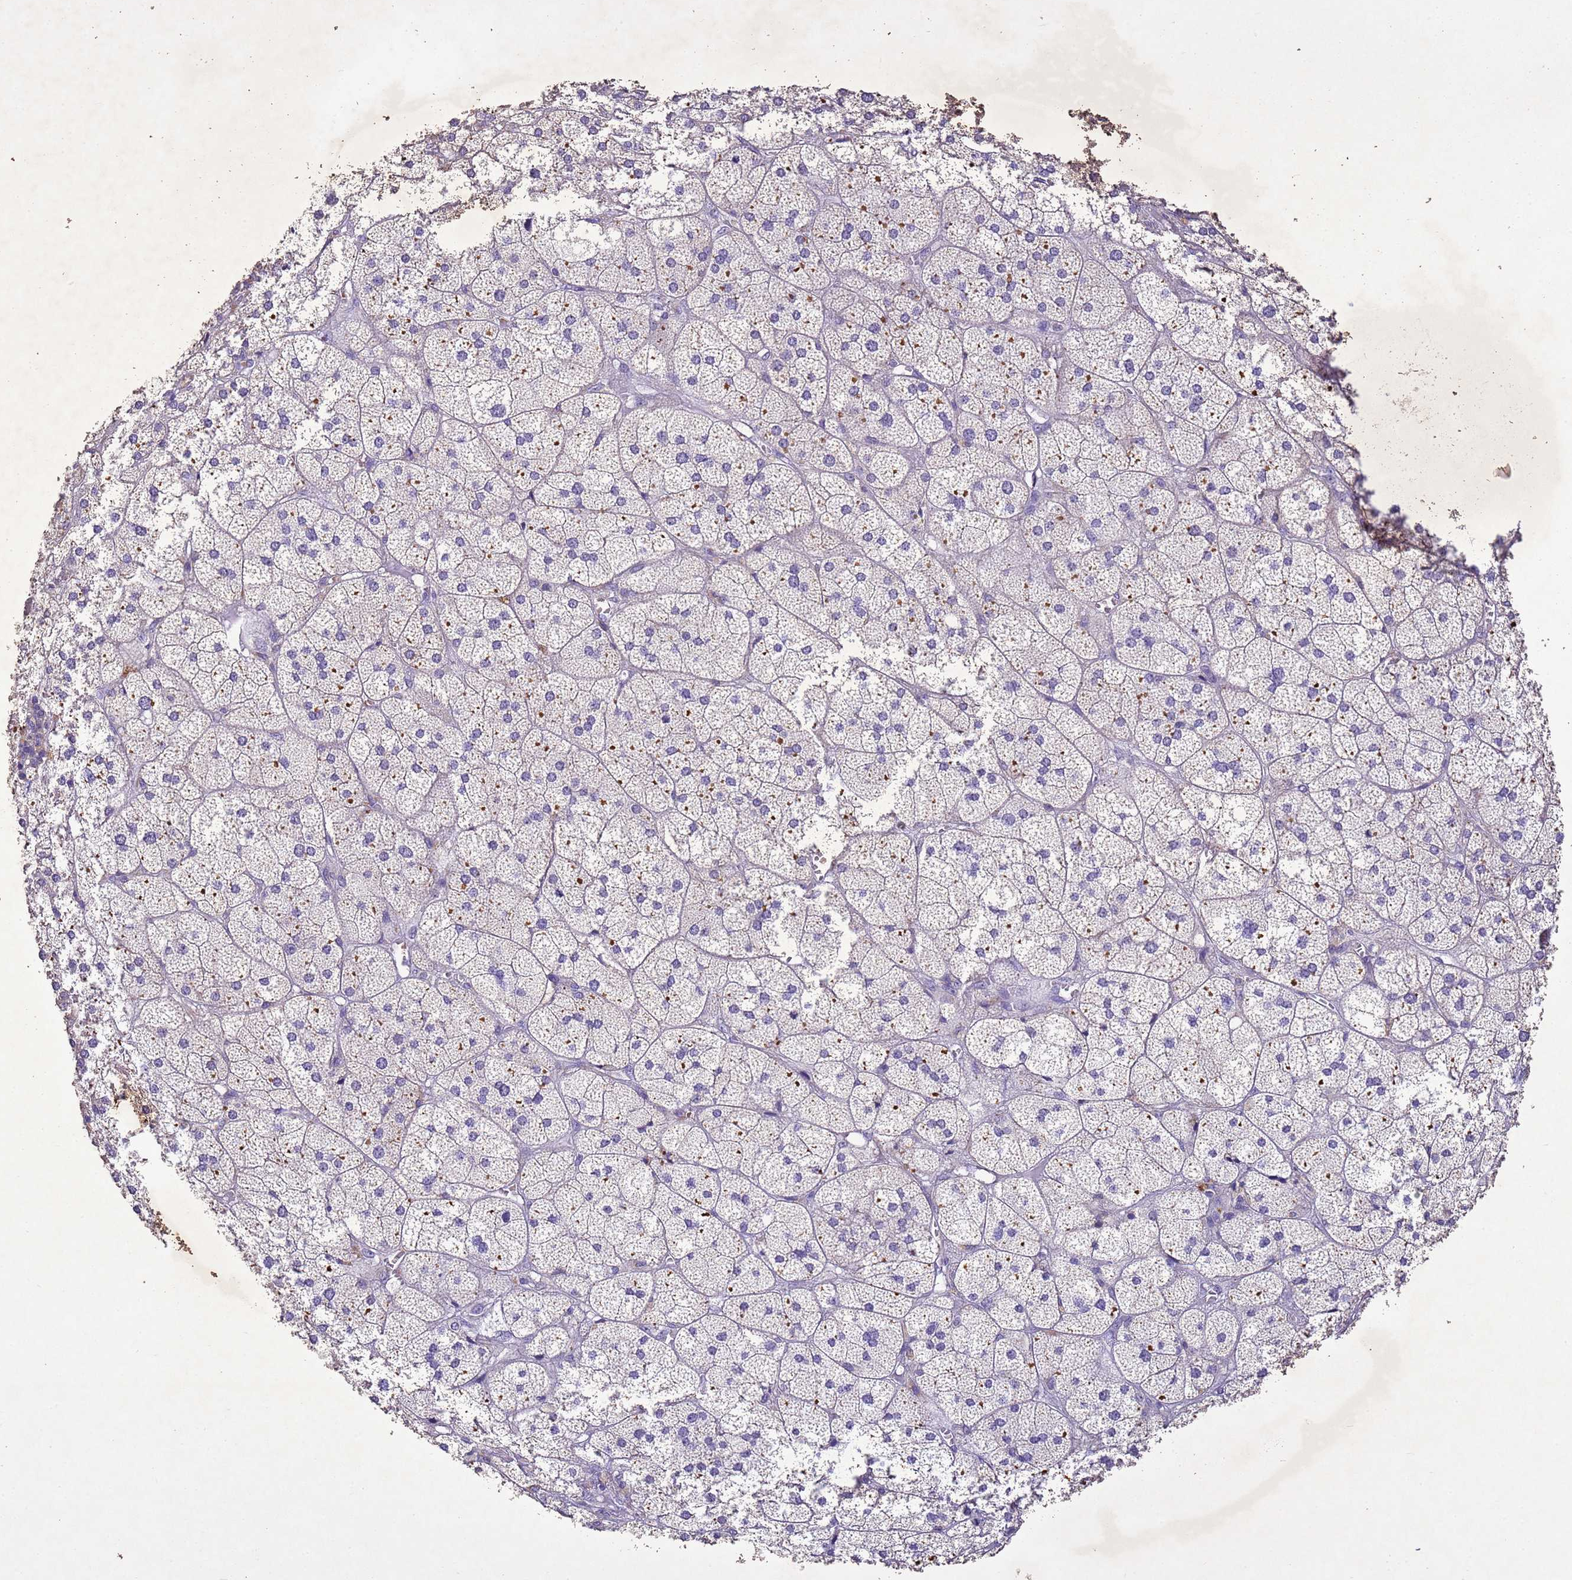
{"staining": {"intensity": "weak", "quantity": "<25%", "location": "cytoplasmic/membranous"}, "tissue": "adrenal gland", "cell_type": "Glandular cells", "image_type": "normal", "snomed": [{"axis": "morphology", "description": "Normal tissue, NOS"}, {"axis": "topography", "description": "Adrenal gland"}], "caption": "High magnification brightfield microscopy of unremarkable adrenal gland stained with DAB (3,3'-diaminobenzidine) (brown) and counterstained with hematoxylin (blue): glandular cells show no significant positivity. The staining was performed using DAB (3,3'-diaminobenzidine) to visualize the protein expression in brown, while the nuclei were stained in blue with hematoxylin (Magnification: 20x).", "gene": "NLRP11", "patient": {"sex": "female", "age": 61}}